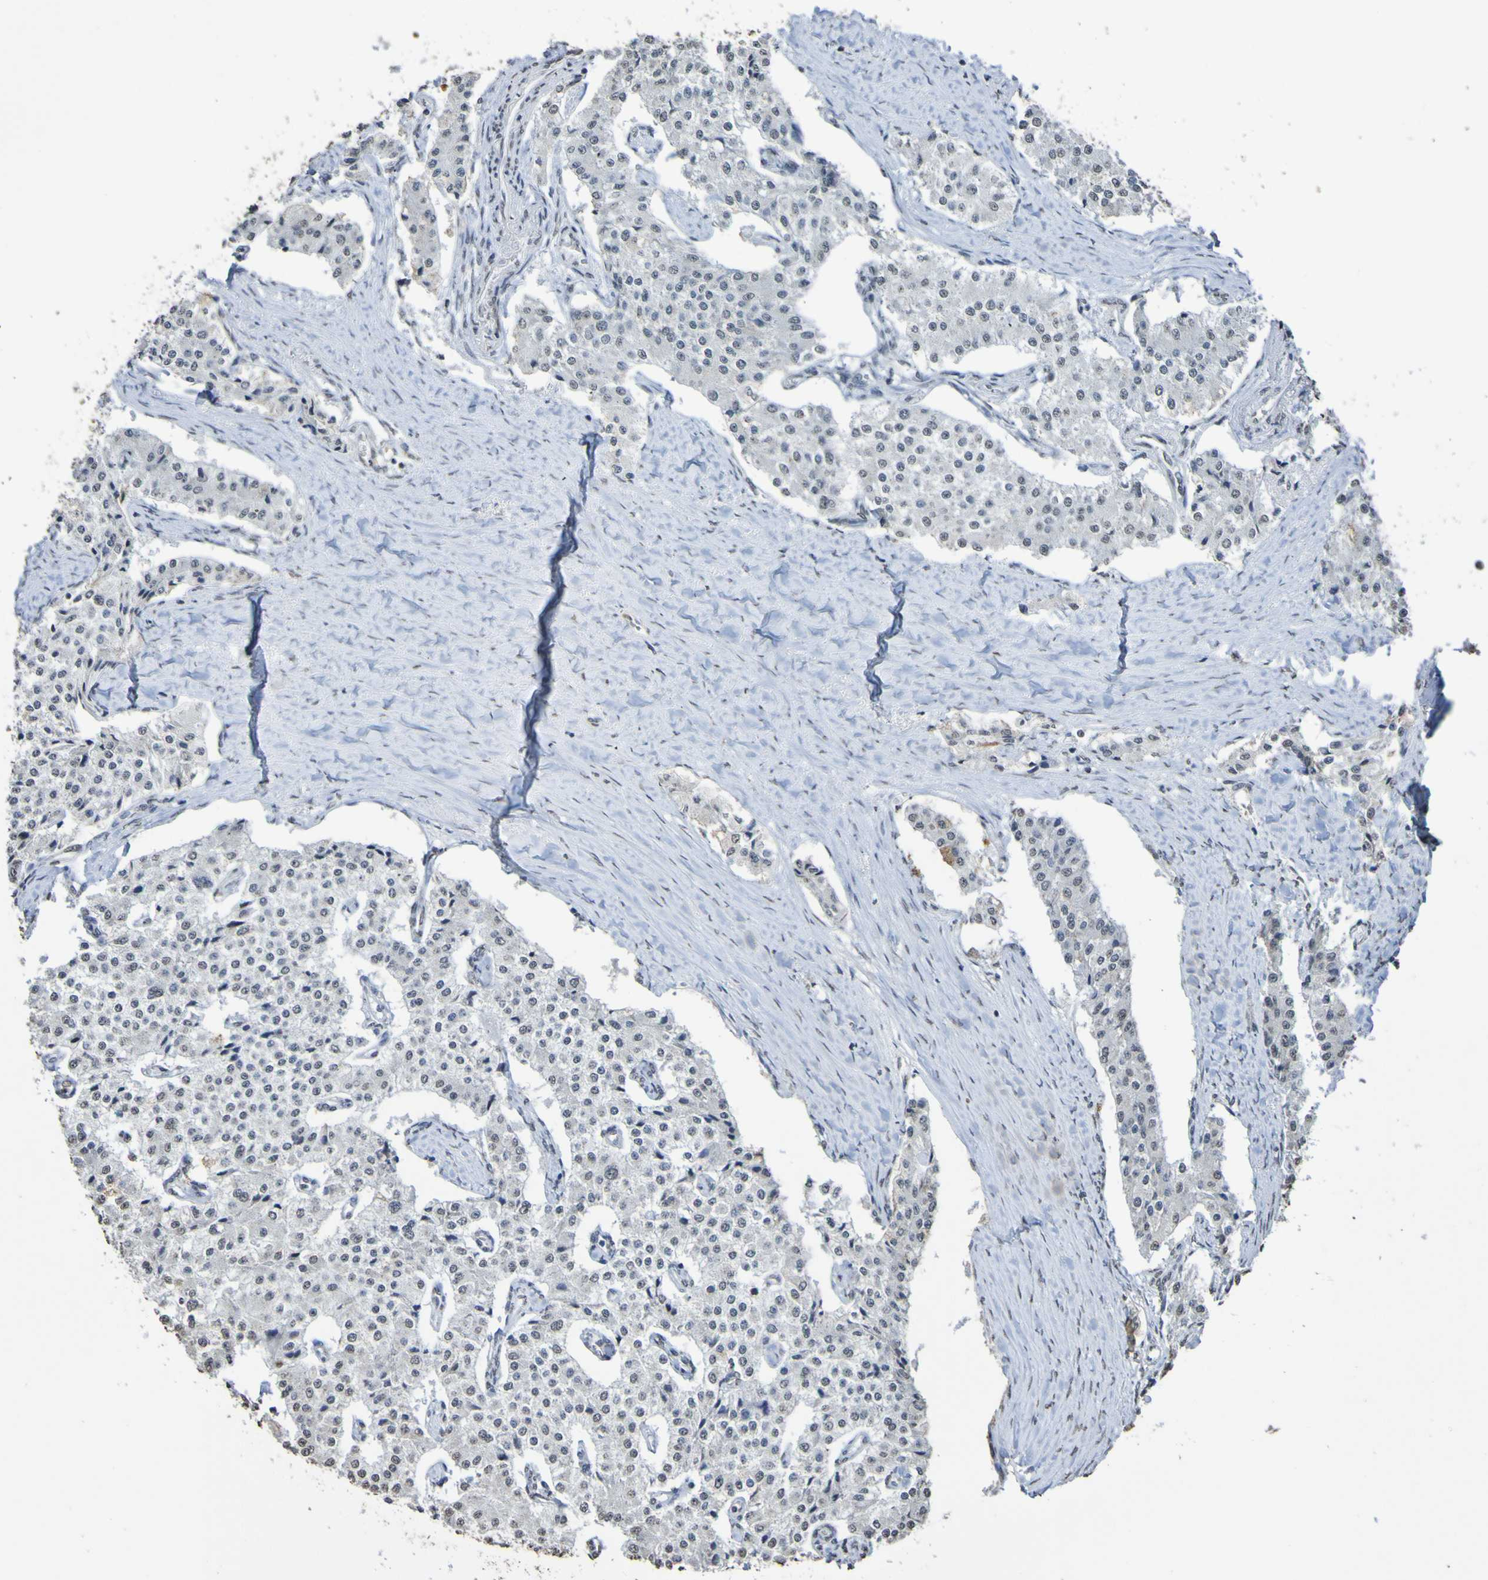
{"staining": {"intensity": "negative", "quantity": "none", "location": "none"}, "tissue": "carcinoid", "cell_type": "Tumor cells", "image_type": "cancer", "snomed": [{"axis": "morphology", "description": "Carcinoid, malignant, NOS"}, {"axis": "topography", "description": "Colon"}], "caption": "IHC of human carcinoid reveals no positivity in tumor cells. (Stains: DAB (3,3'-diaminobenzidine) immunohistochemistry with hematoxylin counter stain, Microscopy: brightfield microscopy at high magnification).", "gene": "ALKBH2", "patient": {"sex": "female", "age": 52}}